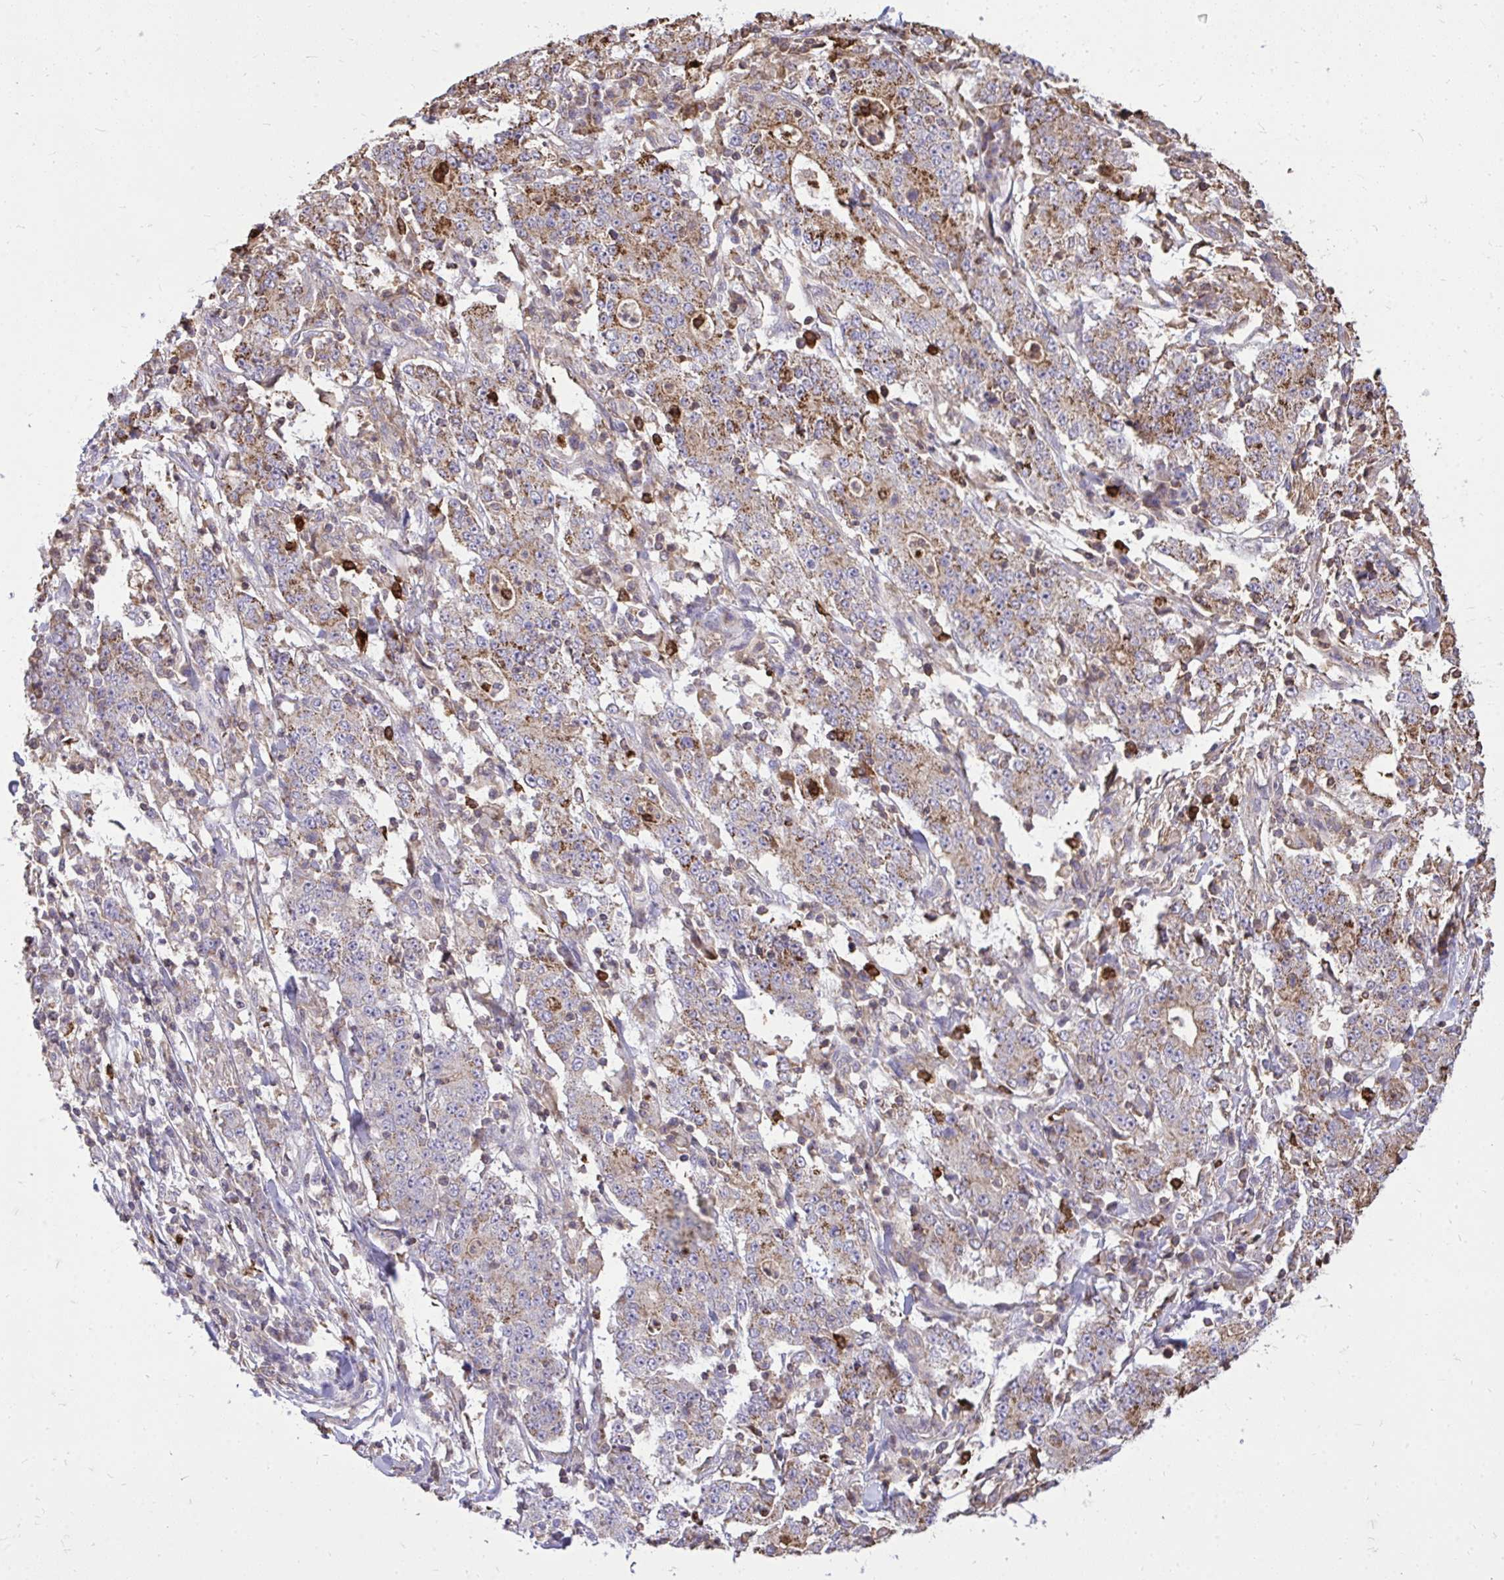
{"staining": {"intensity": "moderate", "quantity": "25%-75%", "location": "cytoplasmic/membranous"}, "tissue": "stomach cancer", "cell_type": "Tumor cells", "image_type": "cancer", "snomed": [{"axis": "morphology", "description": "Normal tissue, NOS"}, {"axis": "morphology", "description": "Adenocarcinoma, NOS"}, {"axis": "topography", "description": "Stomach, upper"}, {"axis": "topography", "description": "Stomach"}], "caption": "Adenocarcinoma (stomach) stained for a protein (brown) demonstrates moderate cytoplasmic/membranous positive expression in approximately 25%-75% of tumor cells.", "gene": "SLC7A5", "patient": {"sex": "male", "age": 59}}